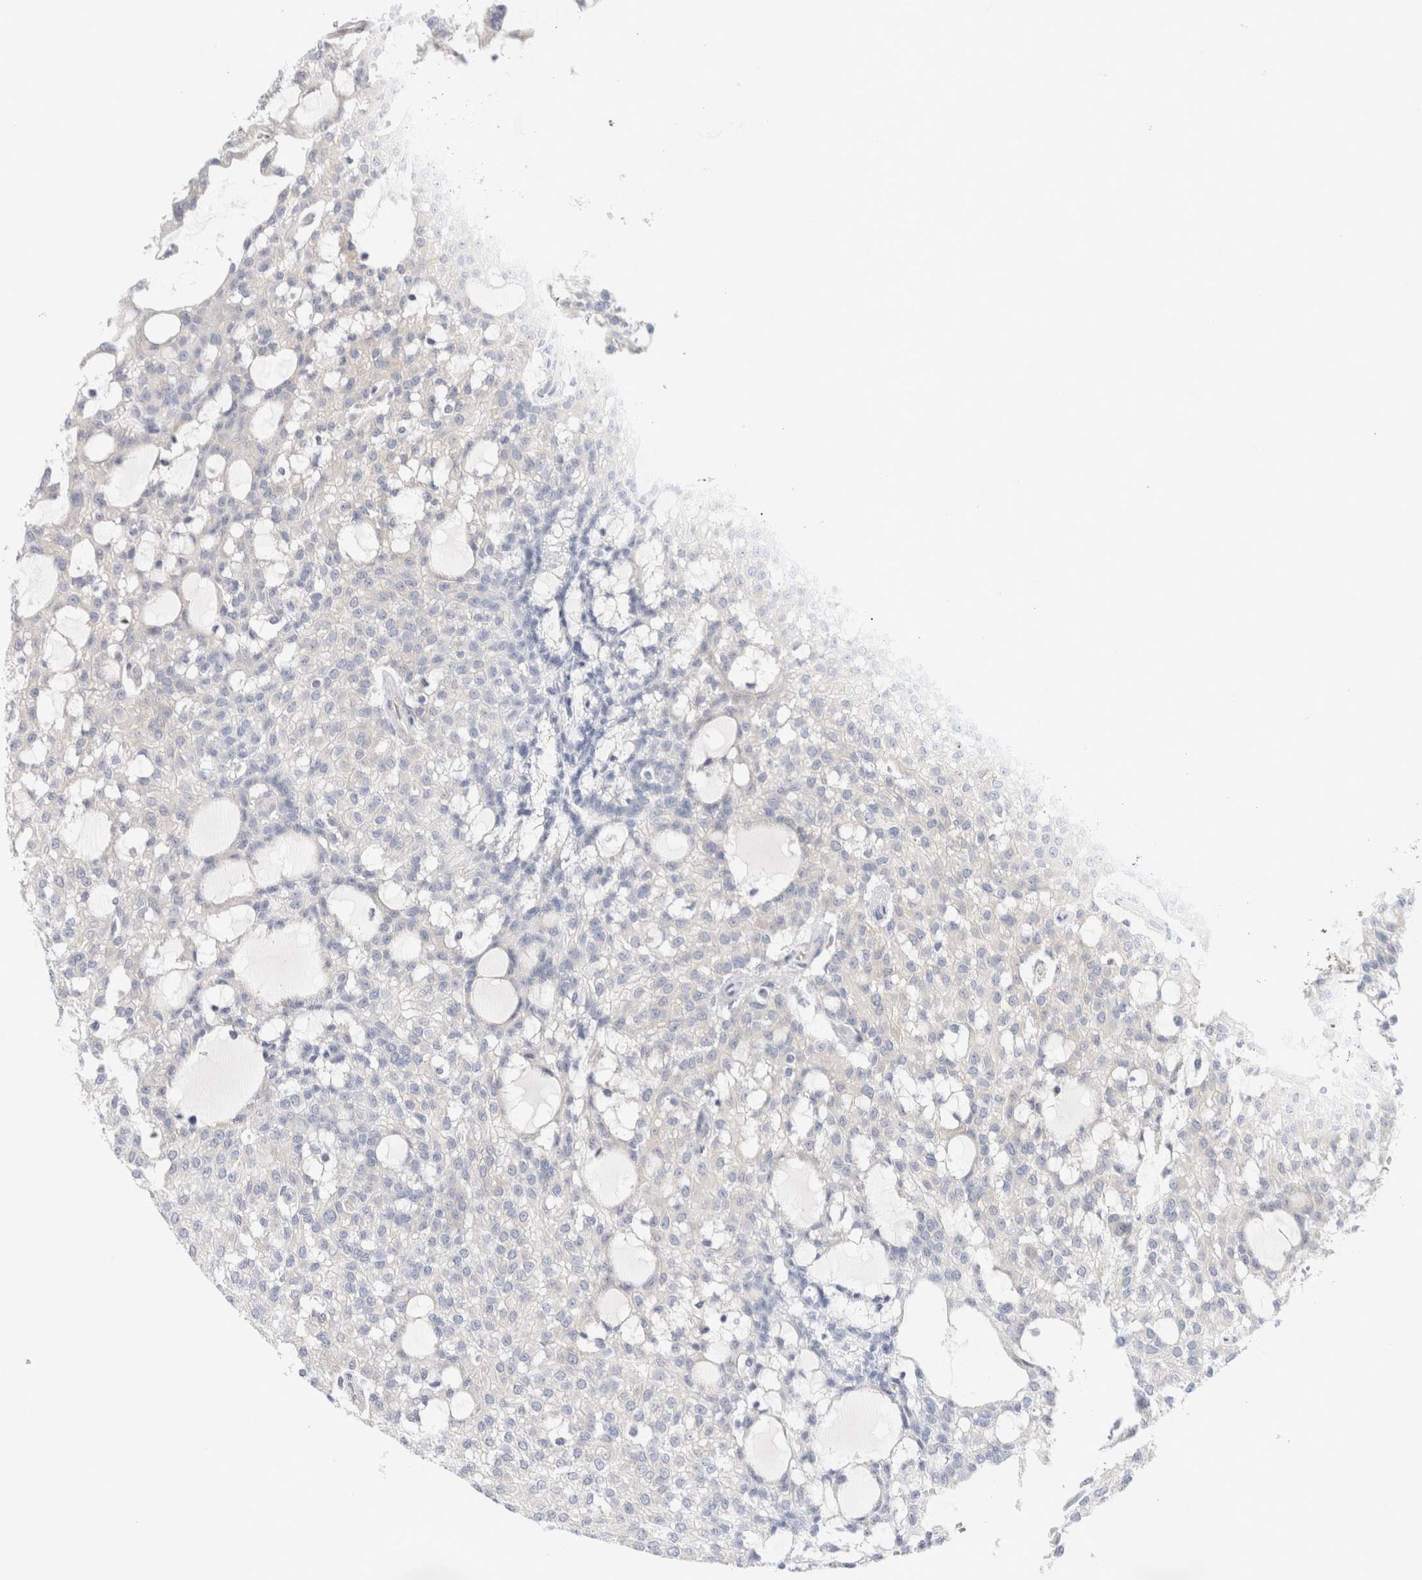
{"staining": {"intensity": "negative", "quantity": "none", "location": "none"}, "tissue": "renal cancer", "cell_type": "Tumor cells", "image_type": "cancer", "snomed": [{"axis": "morphology", "description": "Adenocarcinoma, NOS"}, {"axis": "topography", "description": "Kidney"}], "caption": "This histopathology image is of renal cancer (adenocarcinoma) stained with IHC to label a protein in brown with the nuclei are counter-stained blue. There is no staining in tumor cells.", "gene": "CSK", "patient": {"sex": "male", "age": 63}}